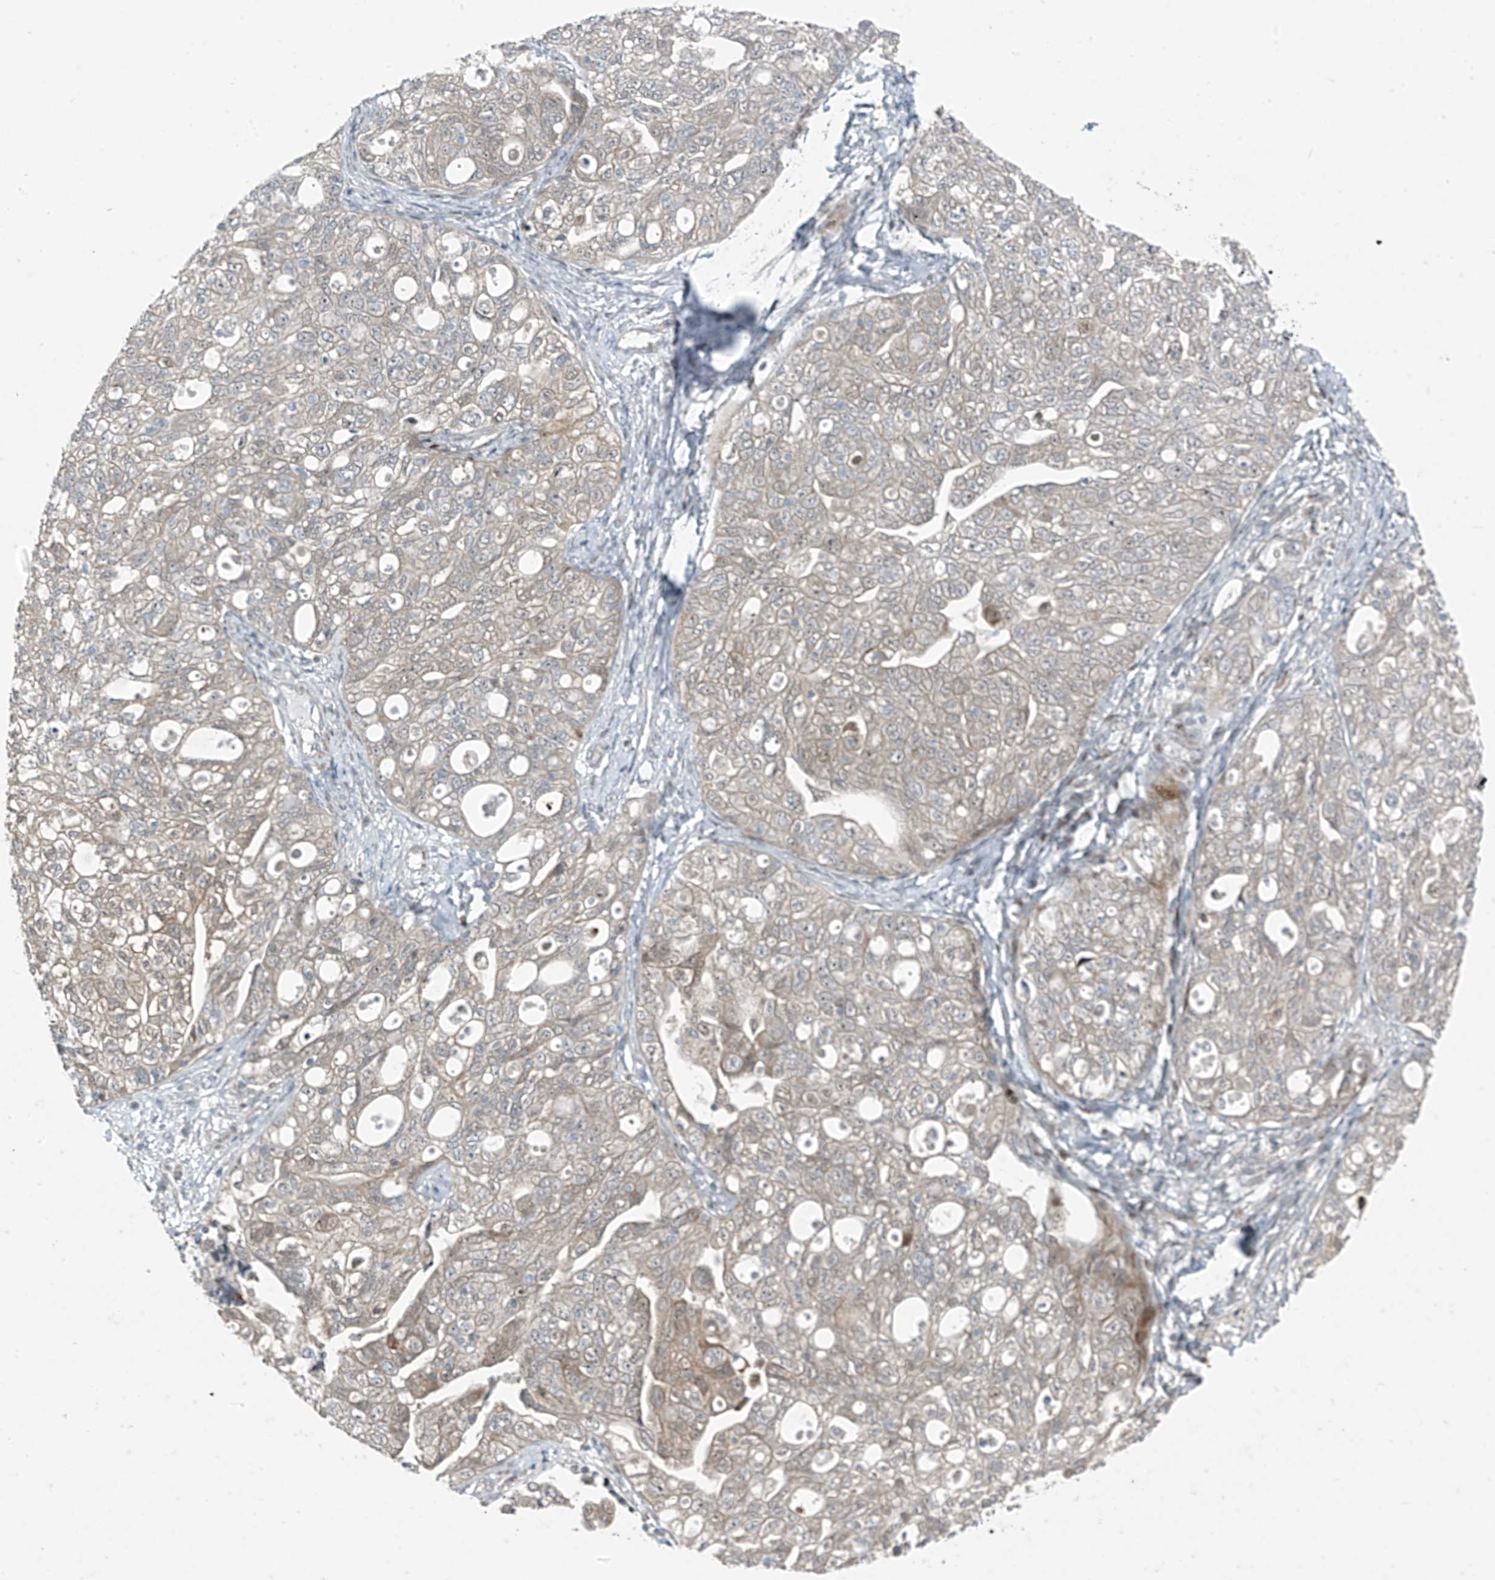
{"staining": {"intensity": "weak", "quantity": "<25%", "location": "cytoplasmic/membranous"}, "tissue": "ovarian cancer", "cell_type": "Tumor cells", "image_type": "cancer", "snomed": [{"axis": "morphology", "description": "Carcinoma, NOS"}, {"axis": "morphology", "description": "Cystadenocarcinoma, serous, NOS"}, {"axis": "topography", "description": "Ovary"}], "caption": "Protein analysis of serous cystadenocarcinoma (ovarian) displays no significant positivity in tumor cells.", "gene": "PPCS", "patient": {"sex": "female", "age": 69}}